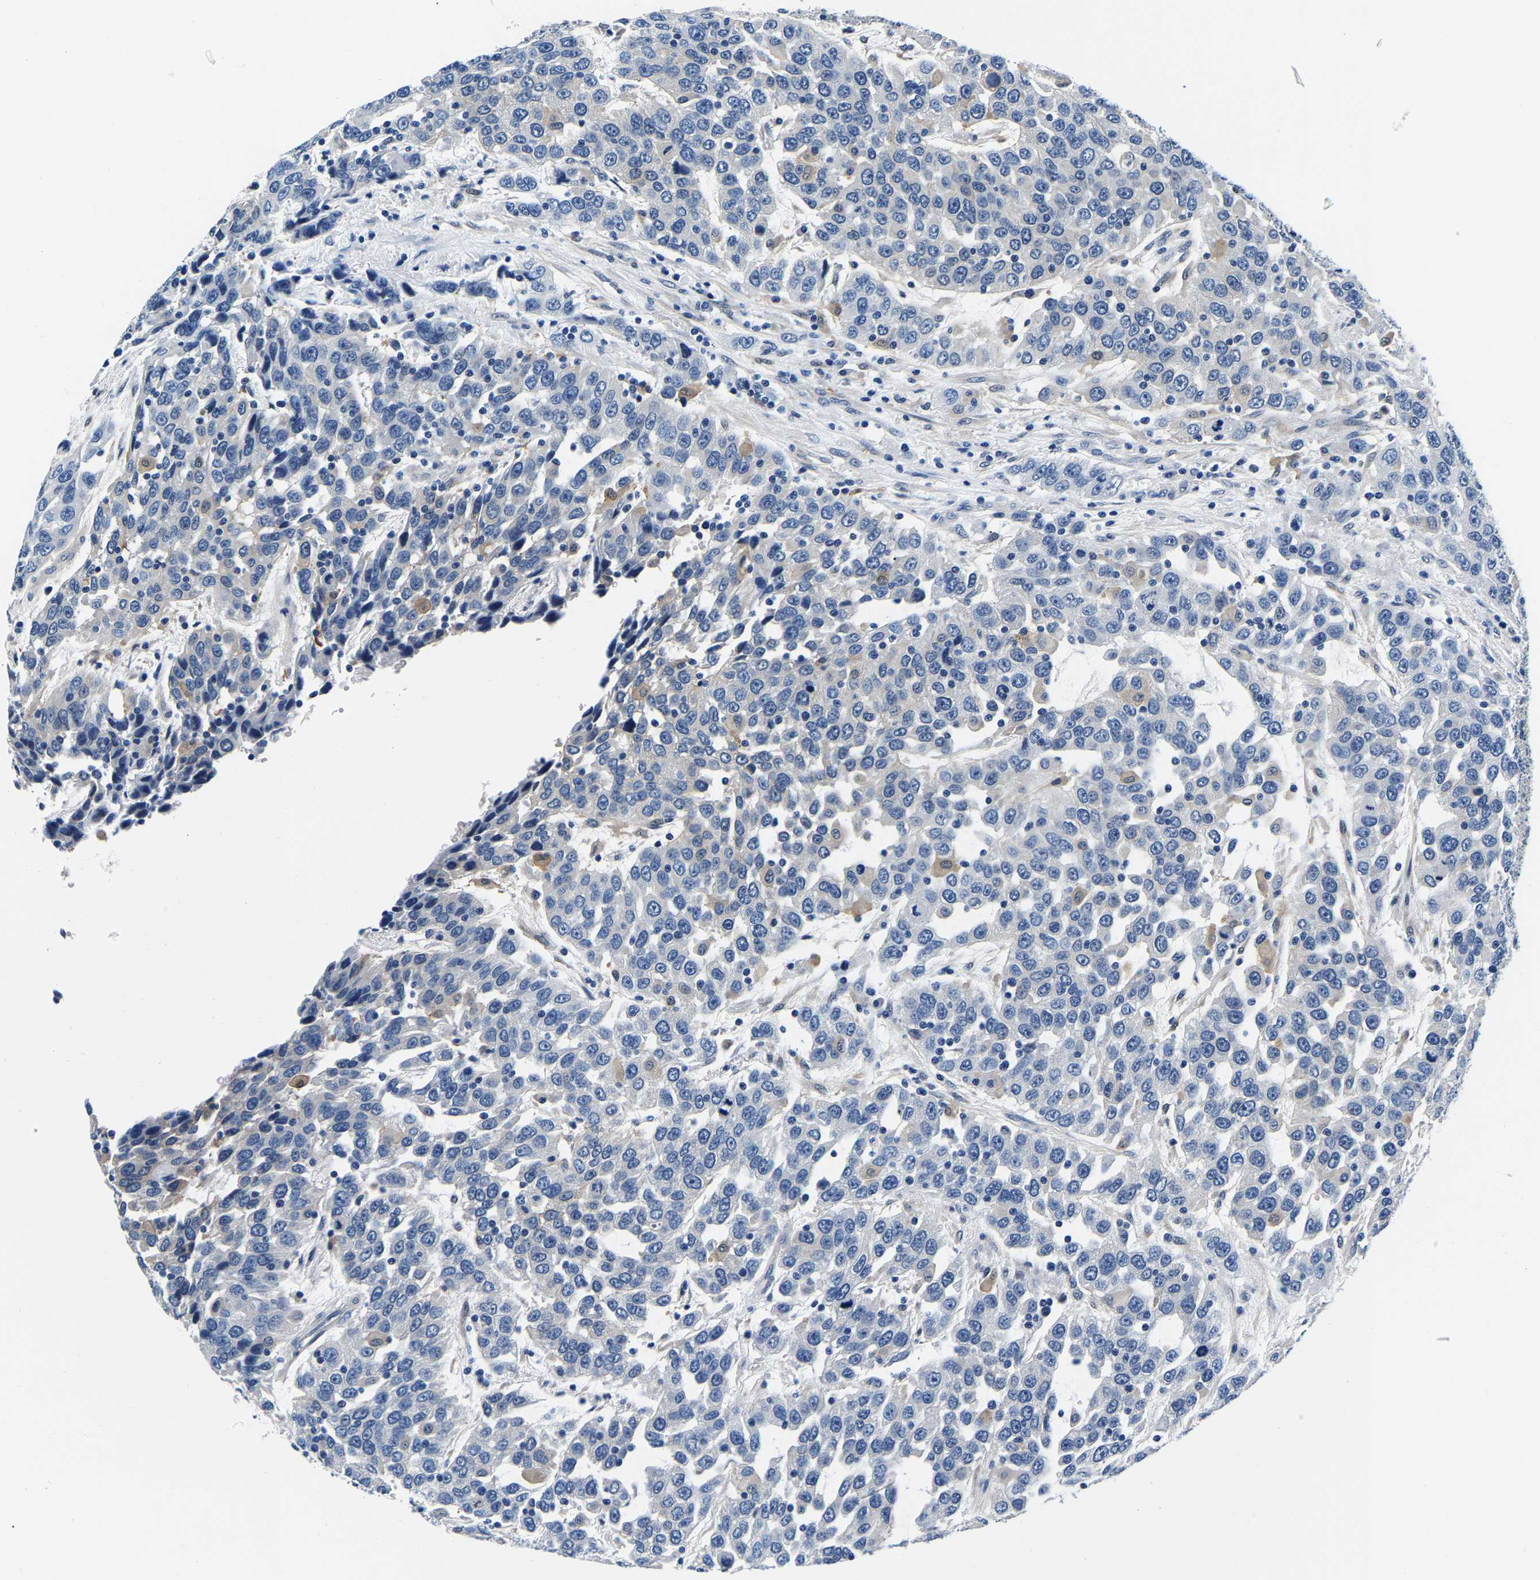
{"staining": {"intensity": "negative", "quantity": "none", "location": "none"}, "tissue": "urothelial cancer", "cell_type": "Tumor cells", "image_type": "cancer", "snomed": [{"axis": "morphology", "description": "Urothelial carcinoma, High grade"}, {"axis": "topography", "description": "Urinary bladder"}], "caption": "Immunohistochemical staining of human urothelial cancer displays no significant expression in tumor cells. The staining was performed using DAB to visualize the protein expression in brown, while the nuclei were stained in blue with hematoxylin (Magnification: 20x).", "gene": "ACO1", "patient": {"sex": "female", "age": 80}}